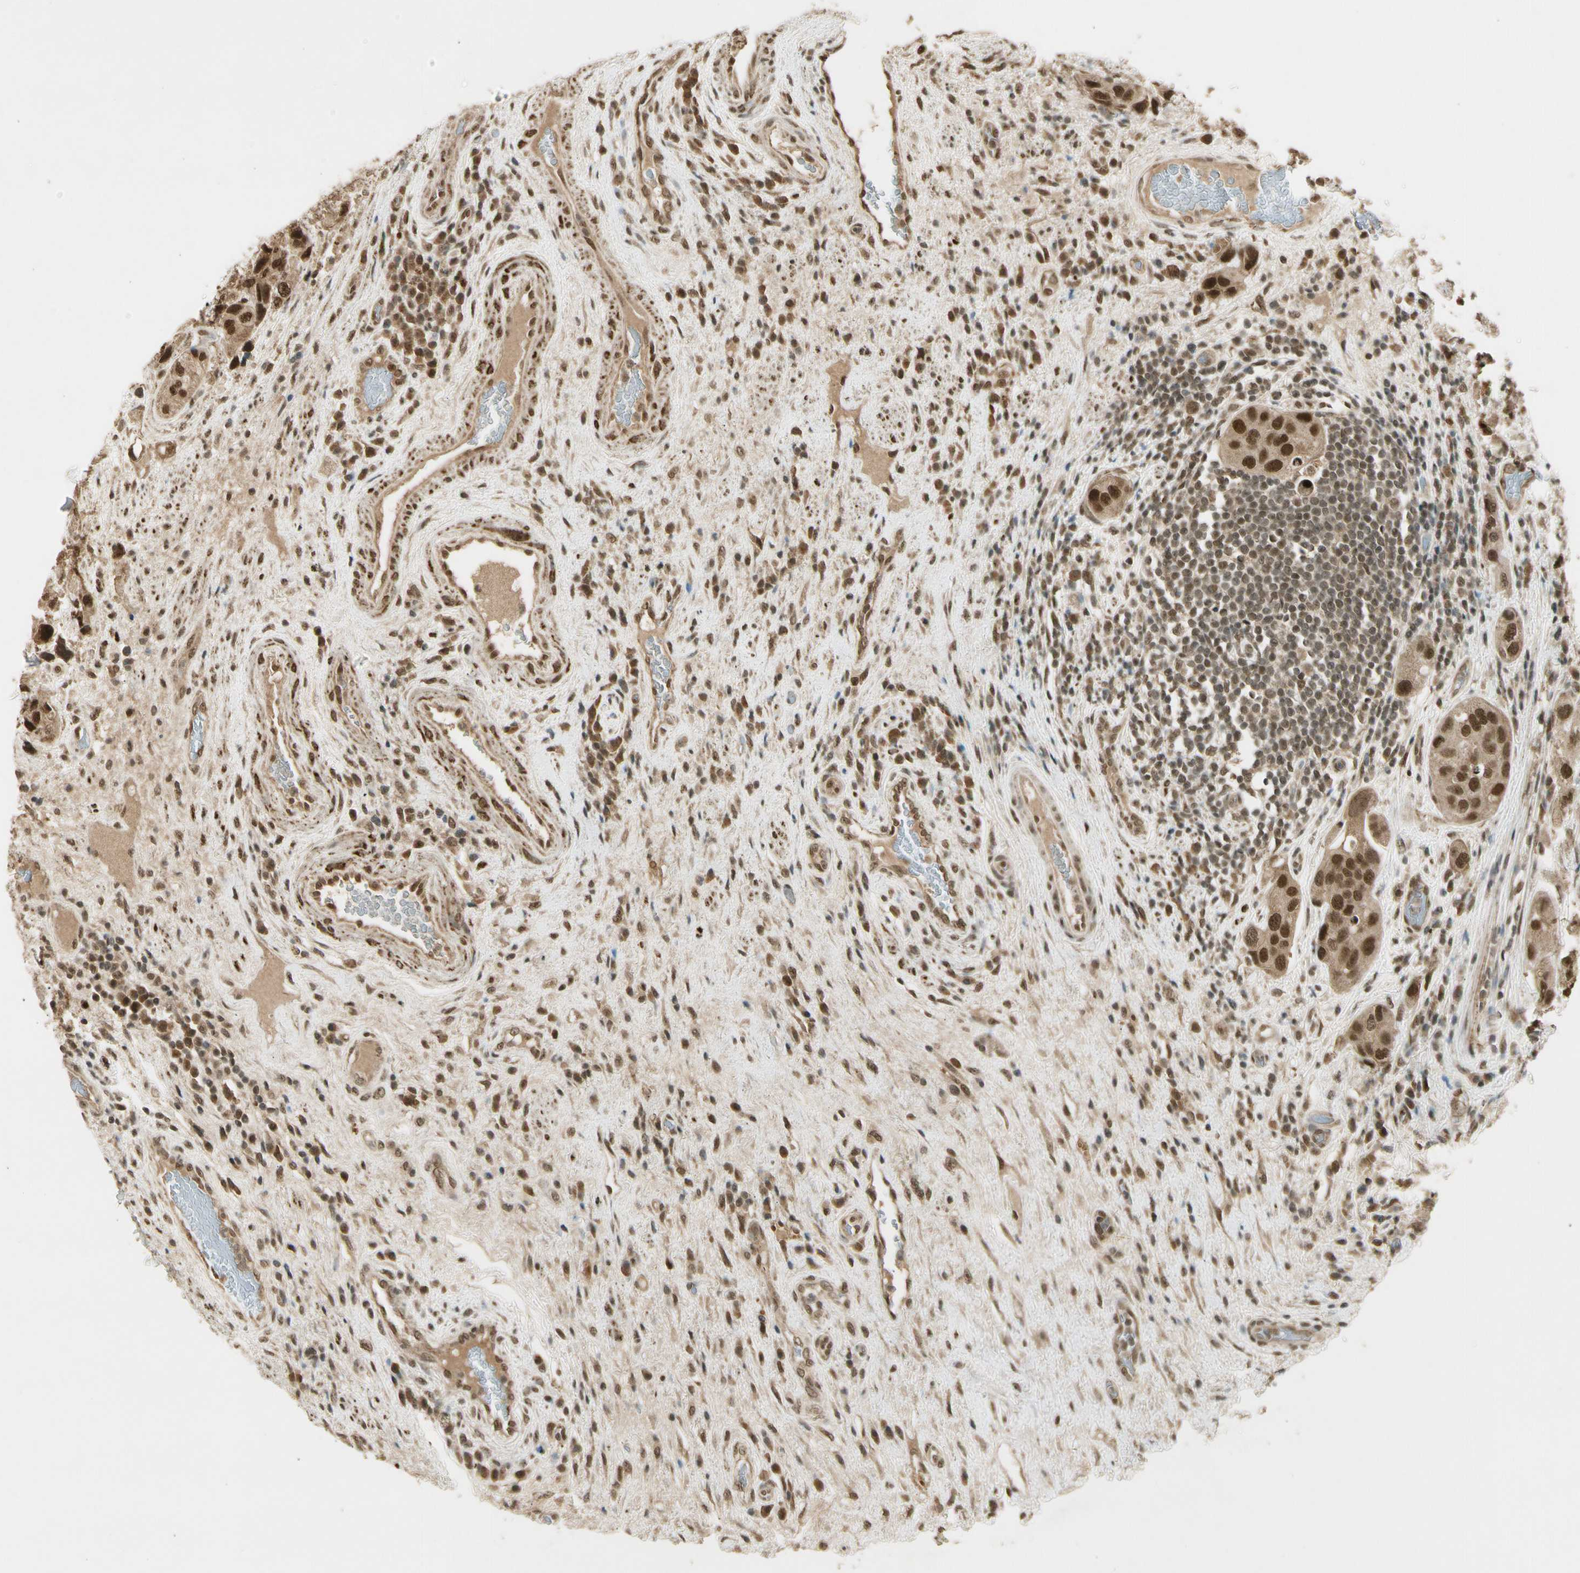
{"staining": {"intensity": "moderate", "quantity": ">75%", "location": "cytoplasmic/membranous,nuclear"}, "tissue": "urothelial cancer", "cell_type": "Tumor cells", "image_type": "cancer", "snomed": [{"axis": "morphology", "description": "Urothelial carcinoma, High grade"}, {"axis": "topography", "description": "Urinary bladder"}], "caption": "Urothelial carcinoma (high-grade) tissue demonstrates moderate cytoplasmic/membranous and nuclear expression in approximately >75% of tumor cells", "gene": "ZNF135", "patient": {"sex": "female", "age": 64}}